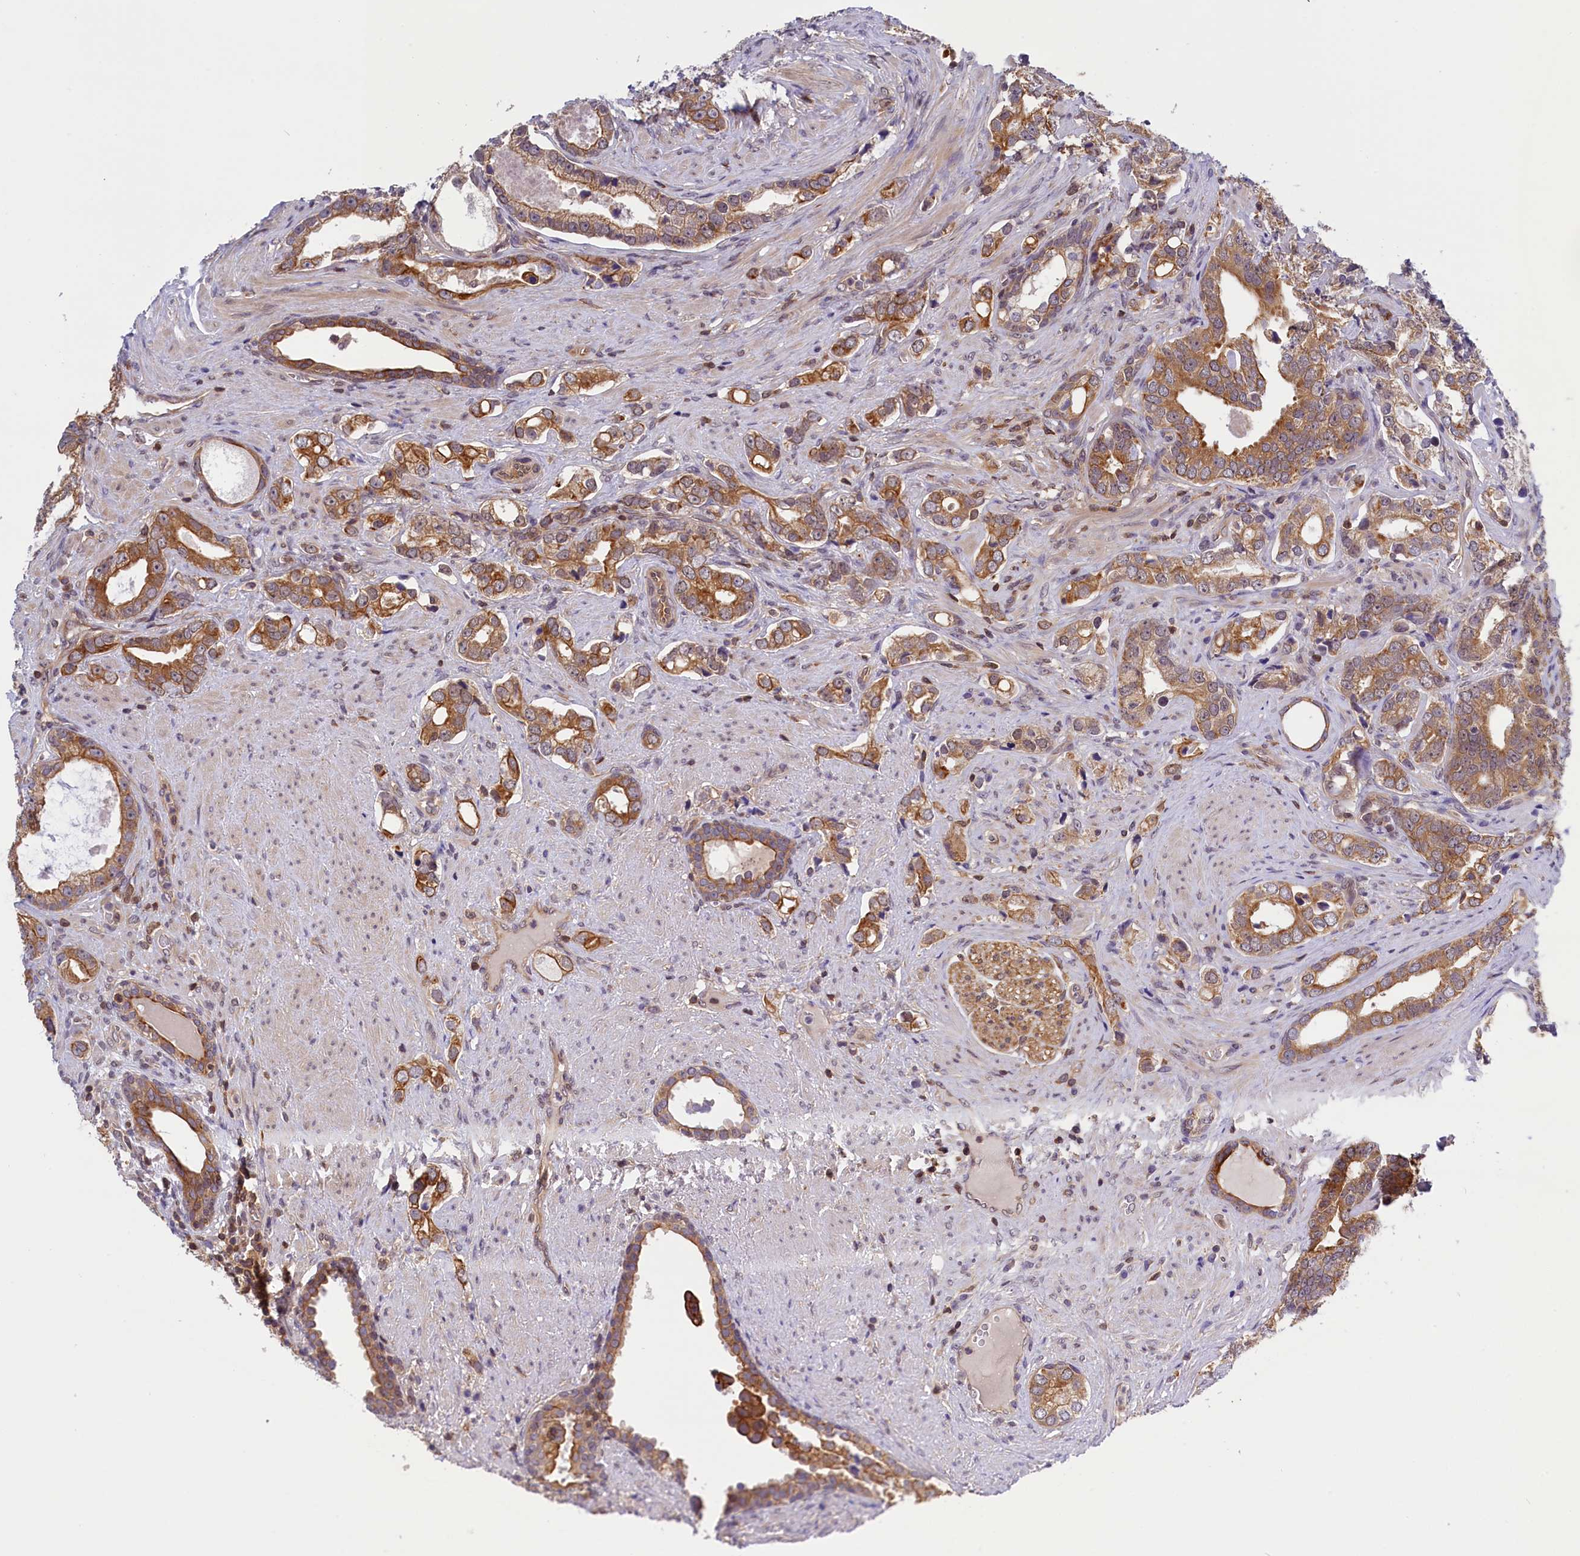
{"staining": {"intensity": "moderate", "quantity": ">75%", "location": "cytoplasmic/membranous"}, "tissue": "prostate cancer", "cell_type": "Tumor cells", "image_type": "cancer", "snomed": [{"axis": "morphology", "description": "Adenocarcinoma, High grade"}, {"axis": "topography", "description": "Prostate"}], "caption": "DAB (3,3'-diaminobenzidine) immunohistochemical staining of human prostate cancer displays moderate cytoplasmic/membranous protein expression in about >75% of tumor cells.", "gene": "TBCB", "patient": {"sex": "male", "age": 67}}